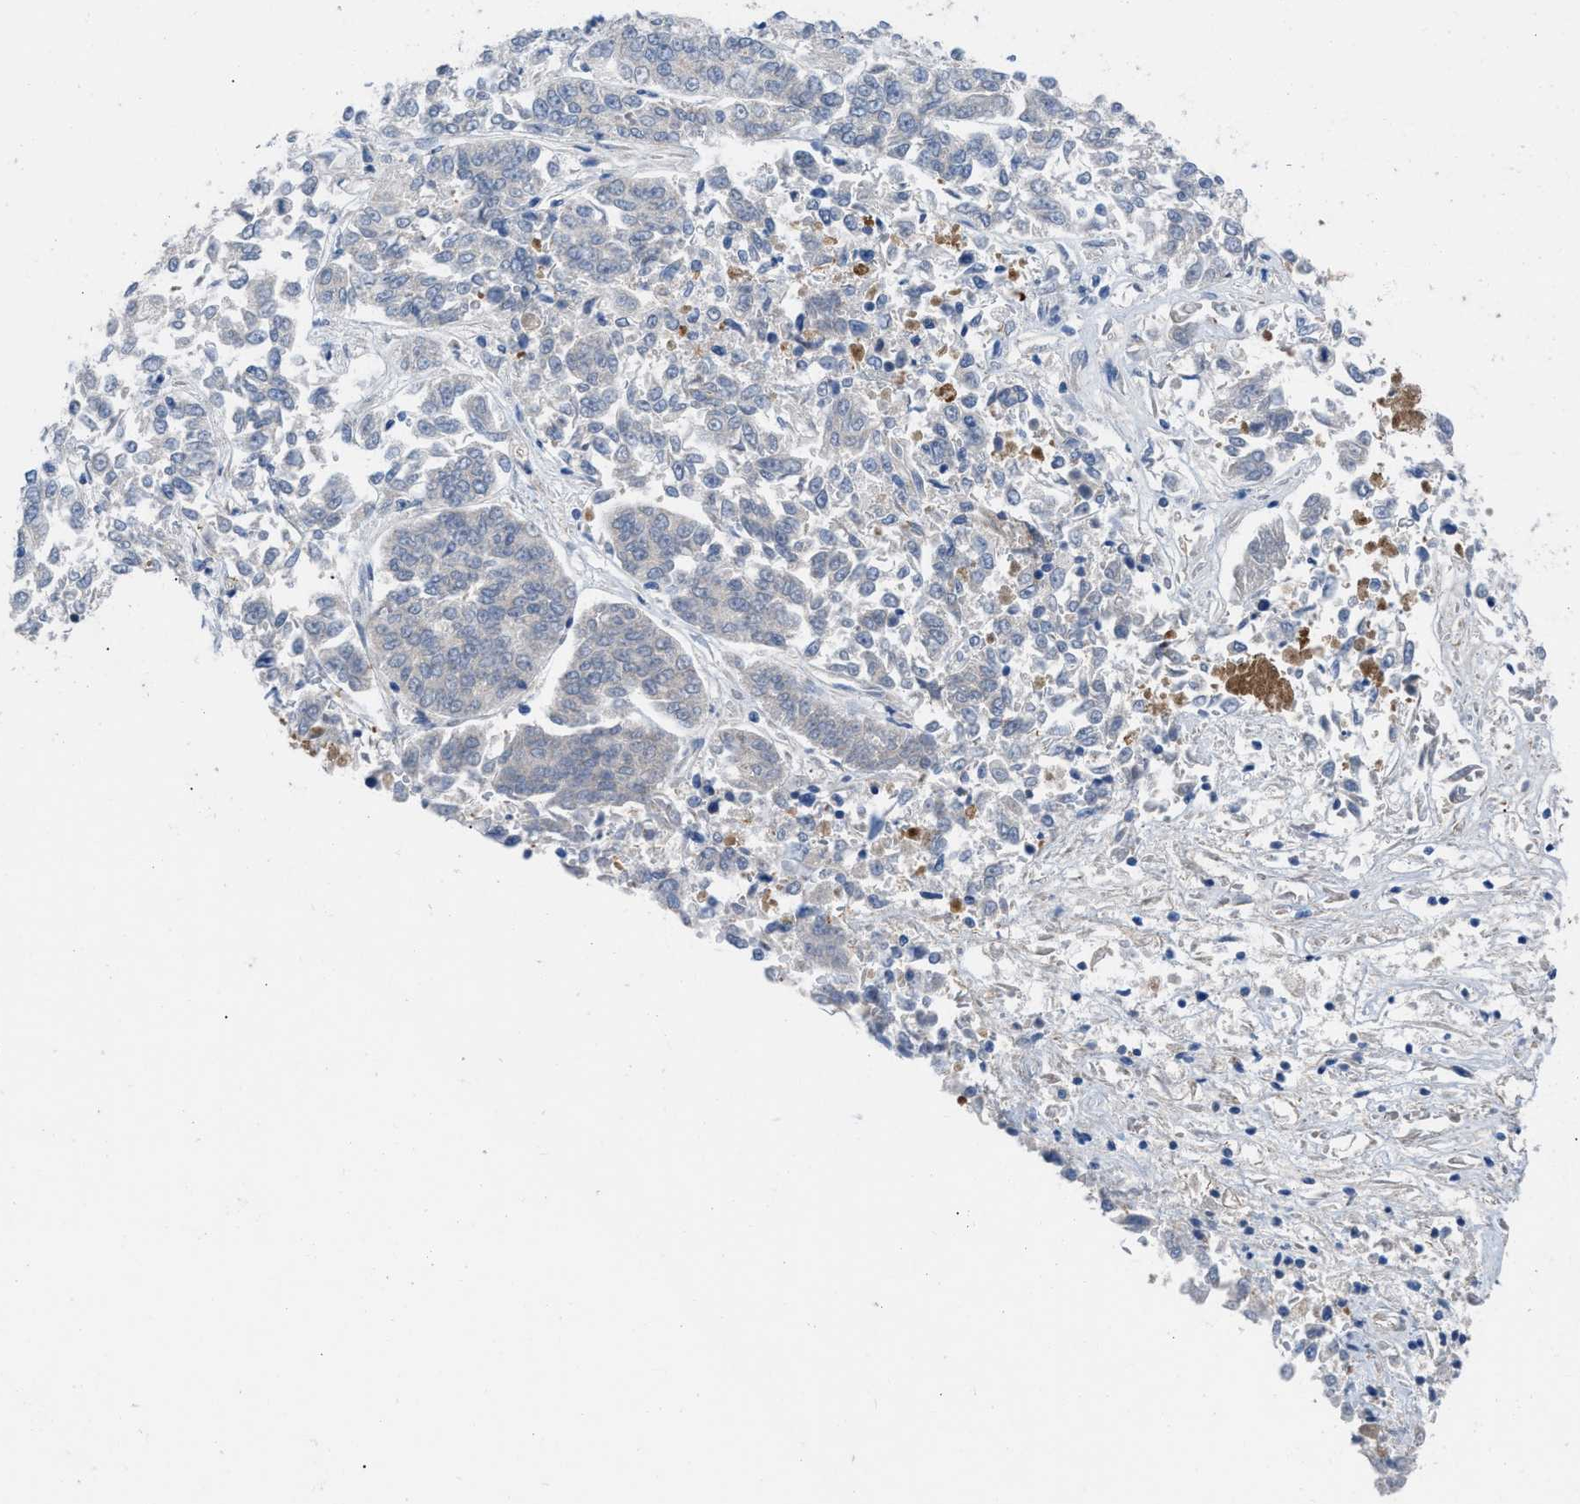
{"staining": {"intensity": "negative", "quantity": "none", "location": "none"}, "tissue": "lung cancer", "cell_type": "Tumor cells", "image_type": "cancer", "snomed": [{"axis": "morphology", "description": "Adenocarcinoma, NOS"}, {"axis": "topography", "description": "Lung"}], "caption": "Immunohistochemistry (IHC) image of neoplastic tissue: human lung cancer (adenocarcinoma) stained with DAB shows no significant protein positivity in tumor cells.", "gene": "HPX", "patient": {"sex": "male", "age": 84}}